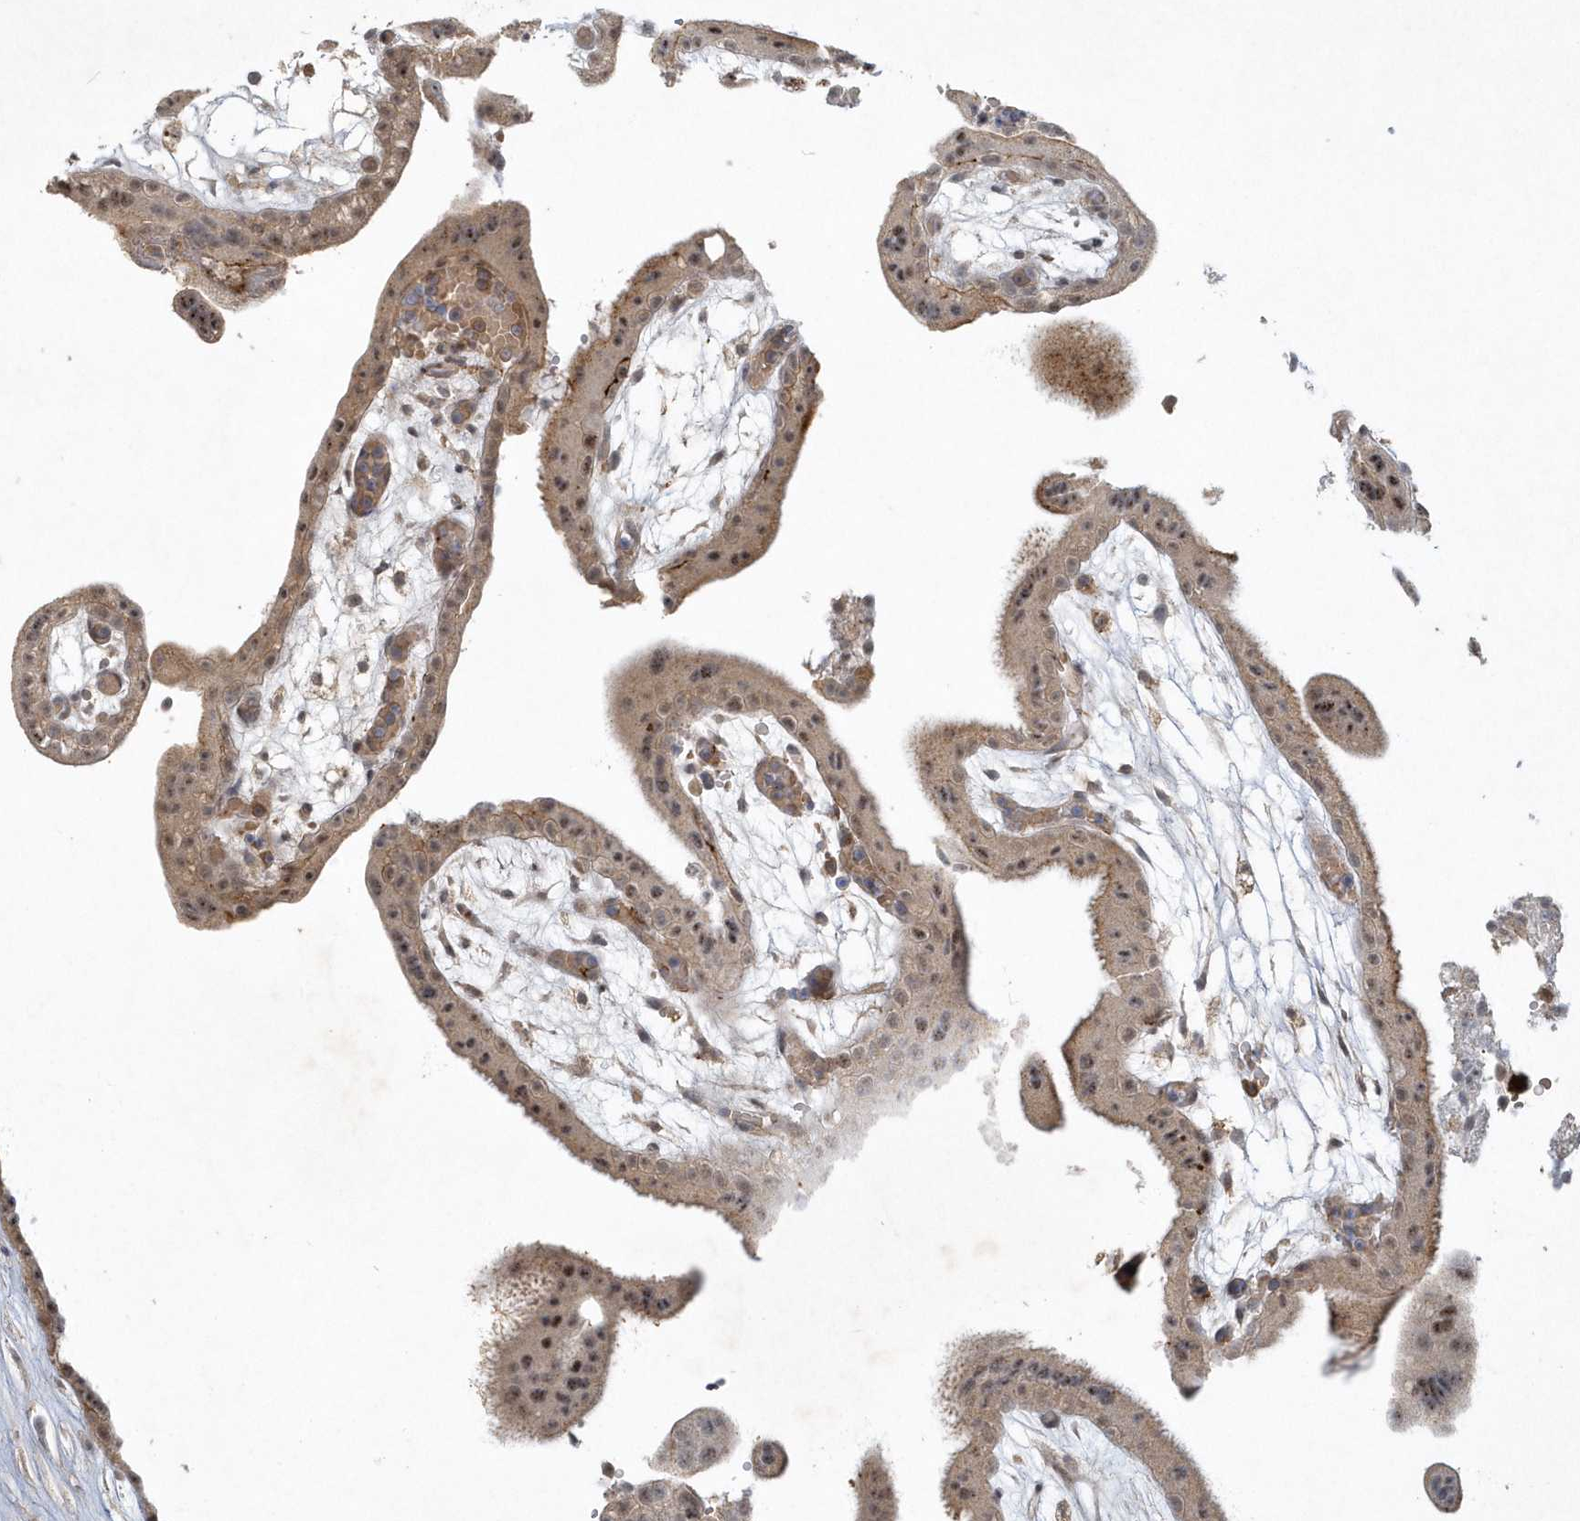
{"staining": {"intensity": "moderate", "quantity": ">75%", "location": "nuclear"}, "tissue": "placenta", "cell_type": "Decidual cells", "image_type": "normal", "snomed": [{"axis": "morphology", "description": "Normal tissue, NOS"}, {"axis": "topography", "description": "Placenta"}], "caption": "Immunohistochemistry (IHC) photomicrograph of normal placenta: placenta stained using immunohistochemistry (IHC) reveals medium levels of moderate protein expression localized specifically in the nuclear of decidual cells, appearing as a nuclear brown color.", "gene": "THG1L", "patient": {"sex": "female", "age": 18}}